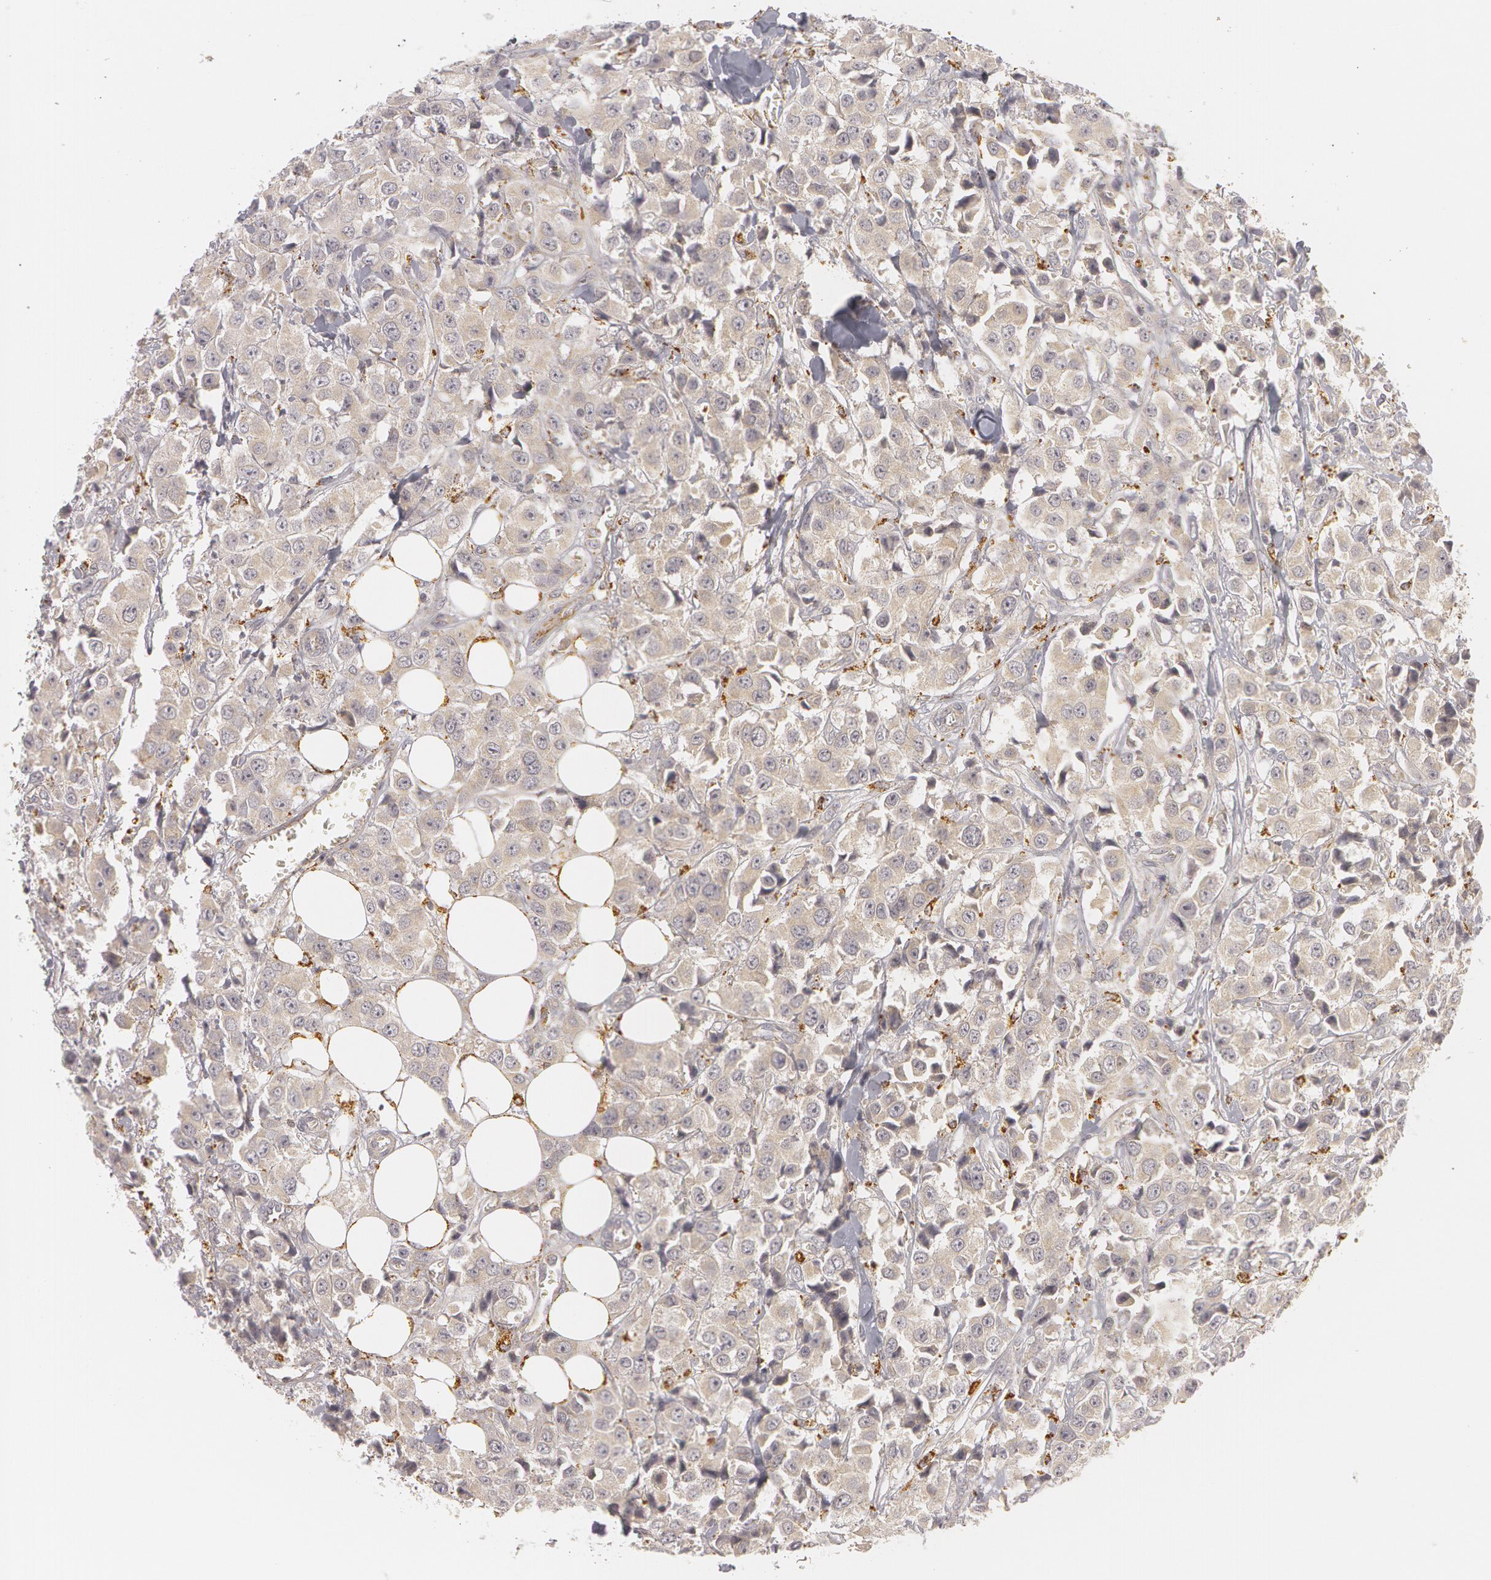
{"staining": {"intensity": "weak", "quantity": ">75%", "location": "cytoplasmic/membranous"}, "tissue": "breast cancer", "cell_type": "Tumor cells", "image_type": "cancer", "snomed": [{"axis": "morphology", "description": "Duct carcinoma"}, {"axis": "topography", "description": "Breast"}], "caption": "Immunohistochemistry (DAB) staining of human breast cancer displays weak cytoplasmic/membranous protein expression in approximately >75% of tumor cells.", "gene": "C7", "patient": {"sex": "female", "age": 58}}